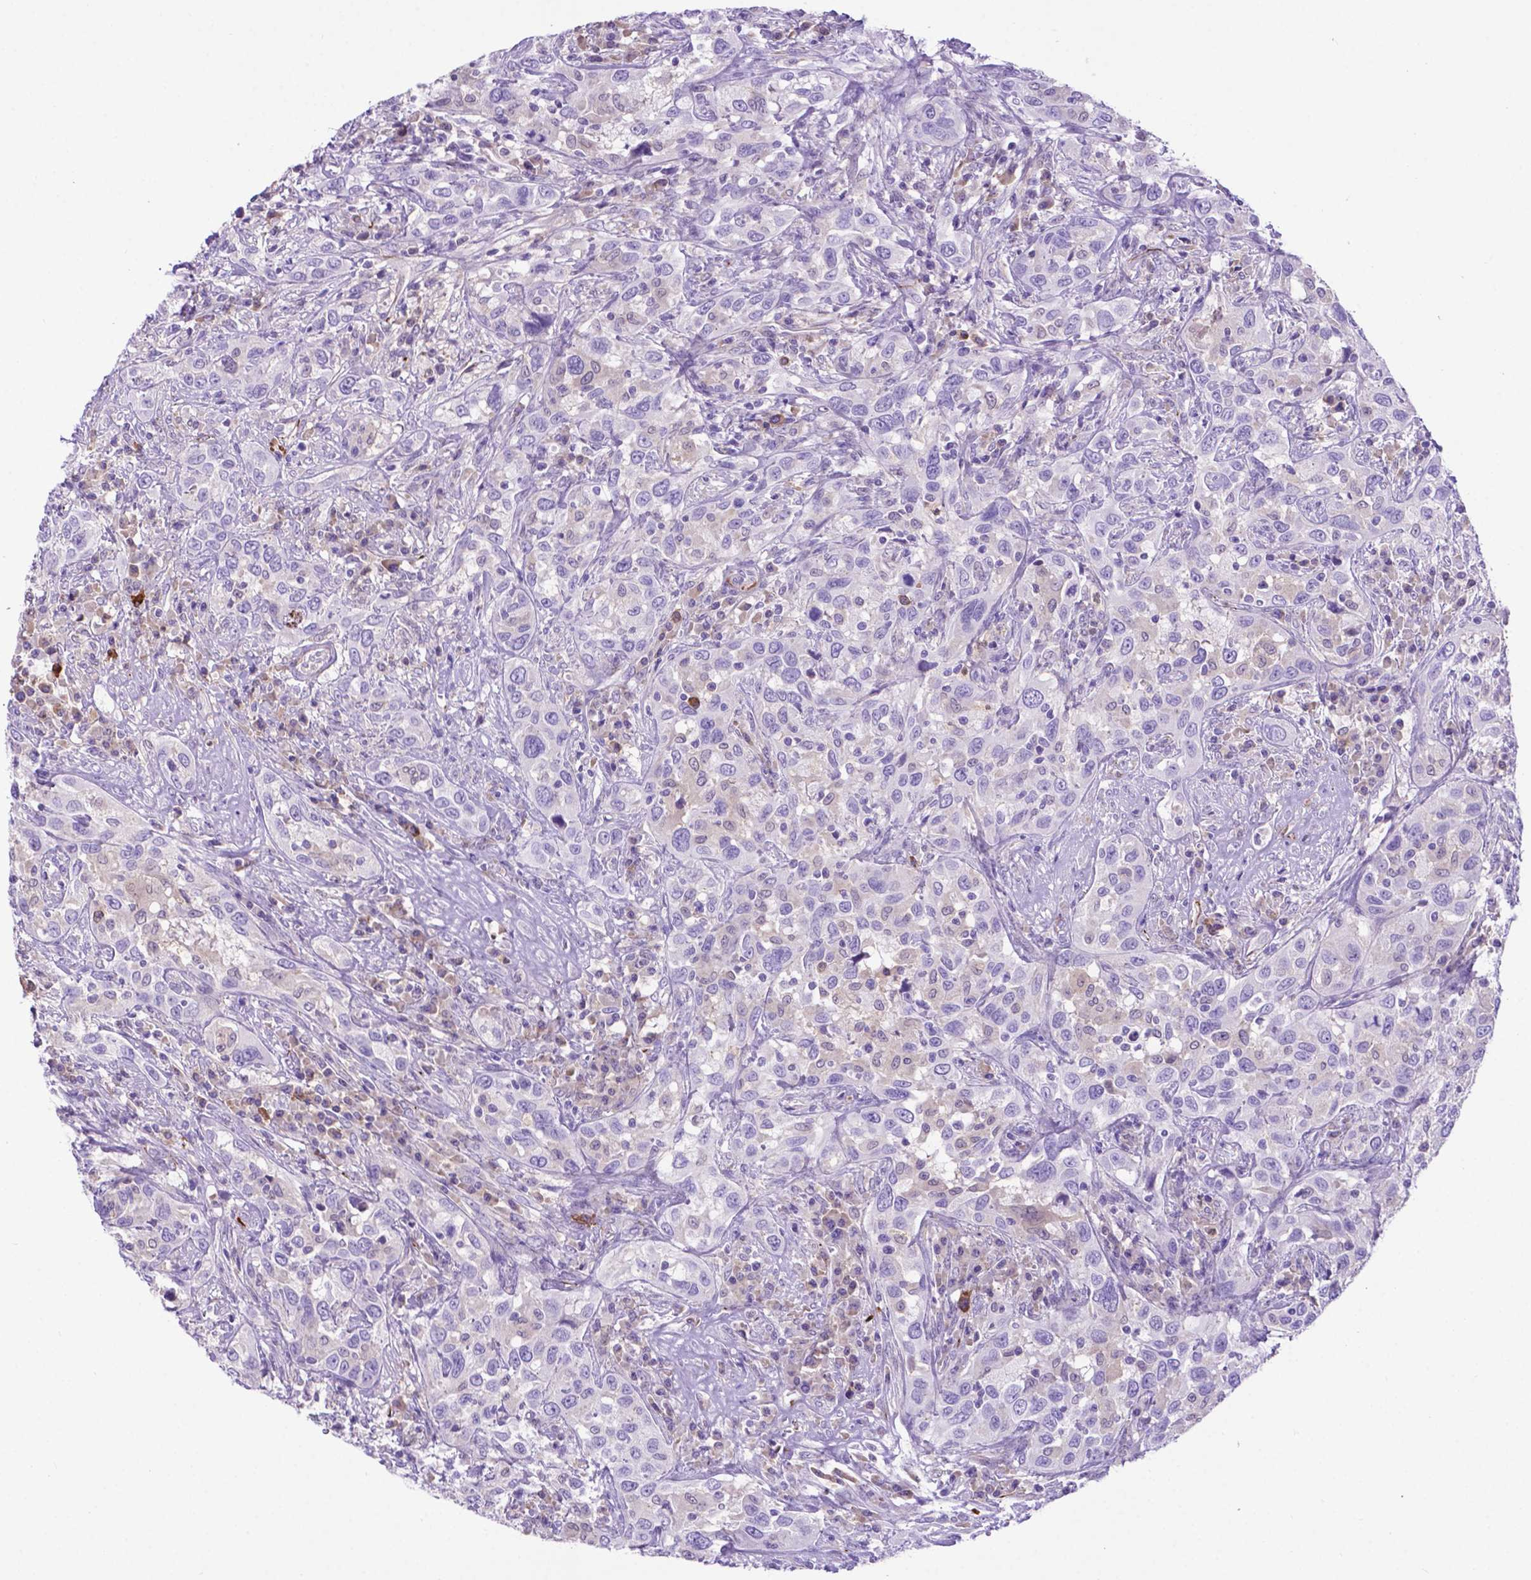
{"staining": {"intensity": "negative", "quantity": "none", "location": "none"}, "tissue": "urothelial cancer", "cell_type": "Tumor cells", "image_type": "cancer", "snomed": [{"axis": "morphology", "description": "Urothelial carcinoma, NOS"}, {"axis": "morphology", "description": "Urothelial carcinoma, High grade"}, {"axis": "topography", "description": "Urinary bladder"}], "caption": "Immunohistochemistry (IHC) photomicrograph of neoplastic tissue: human transitional cell carcinoma stained with DAB exhibits no significant protein positivity in tumor cells.", "gene": "LZTR1", "patient": {"sex": "female", "age": 64}}